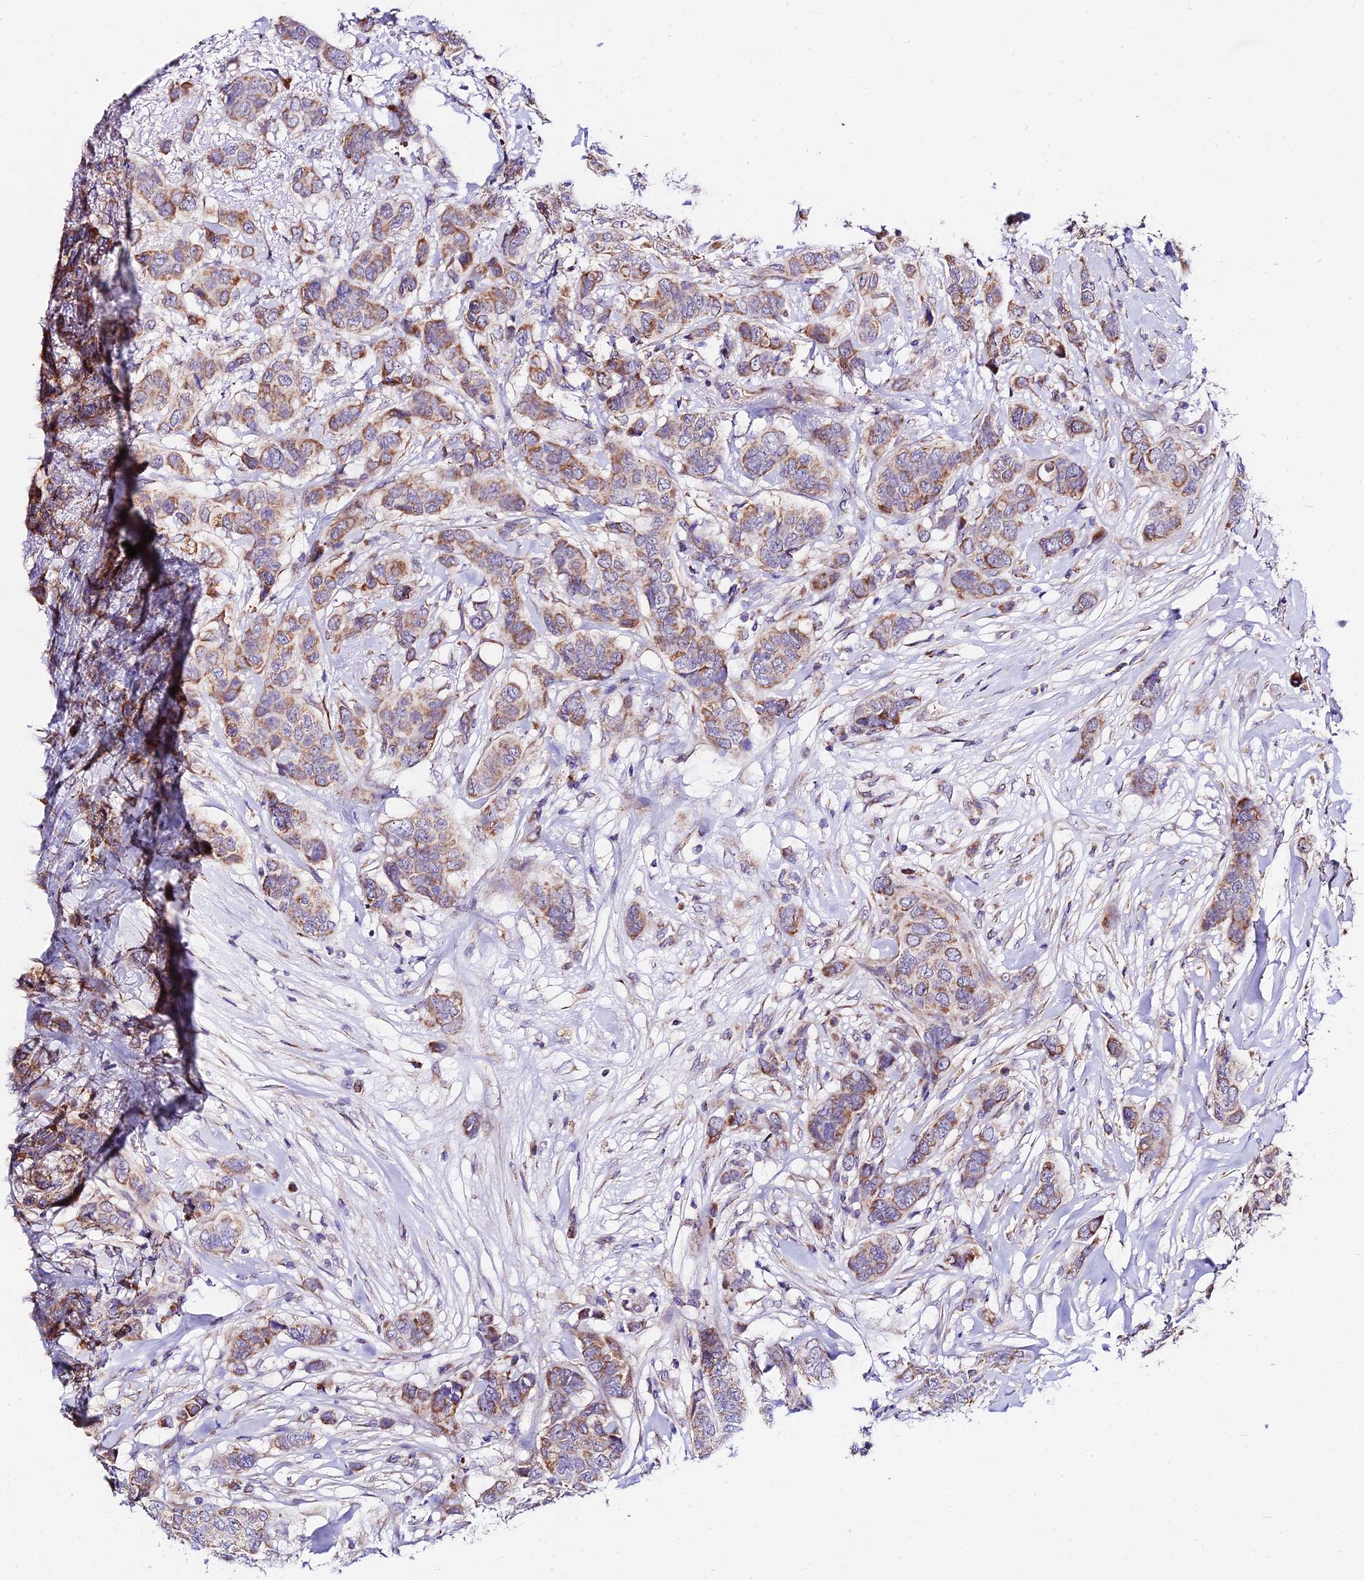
{"staining": {"intensity": "moderate", "quantity": "25%-75%", "location": "cytoplasmic/membranous"}, "tissue": "breast cancer", "cell_type": "Tumor cells", "image_type": "cancer", "snomed": [{"axis": "morphology", "description": "Lobular carcinoma"}, {"axis": "topography", "description": "Breast"}], "caption": "Immunohistochemical staining of human breast lobular carcinoma reveals medium levels of moderate cytoplasmic/membranous protein staining in about 25%-75% of tumor cells. Immunohistochemistry (ihc) stains the protein in brown and the nuclei are stained blue.", "gene": "ATP5PB", "patient": {"sex": "female", "age": 51}}